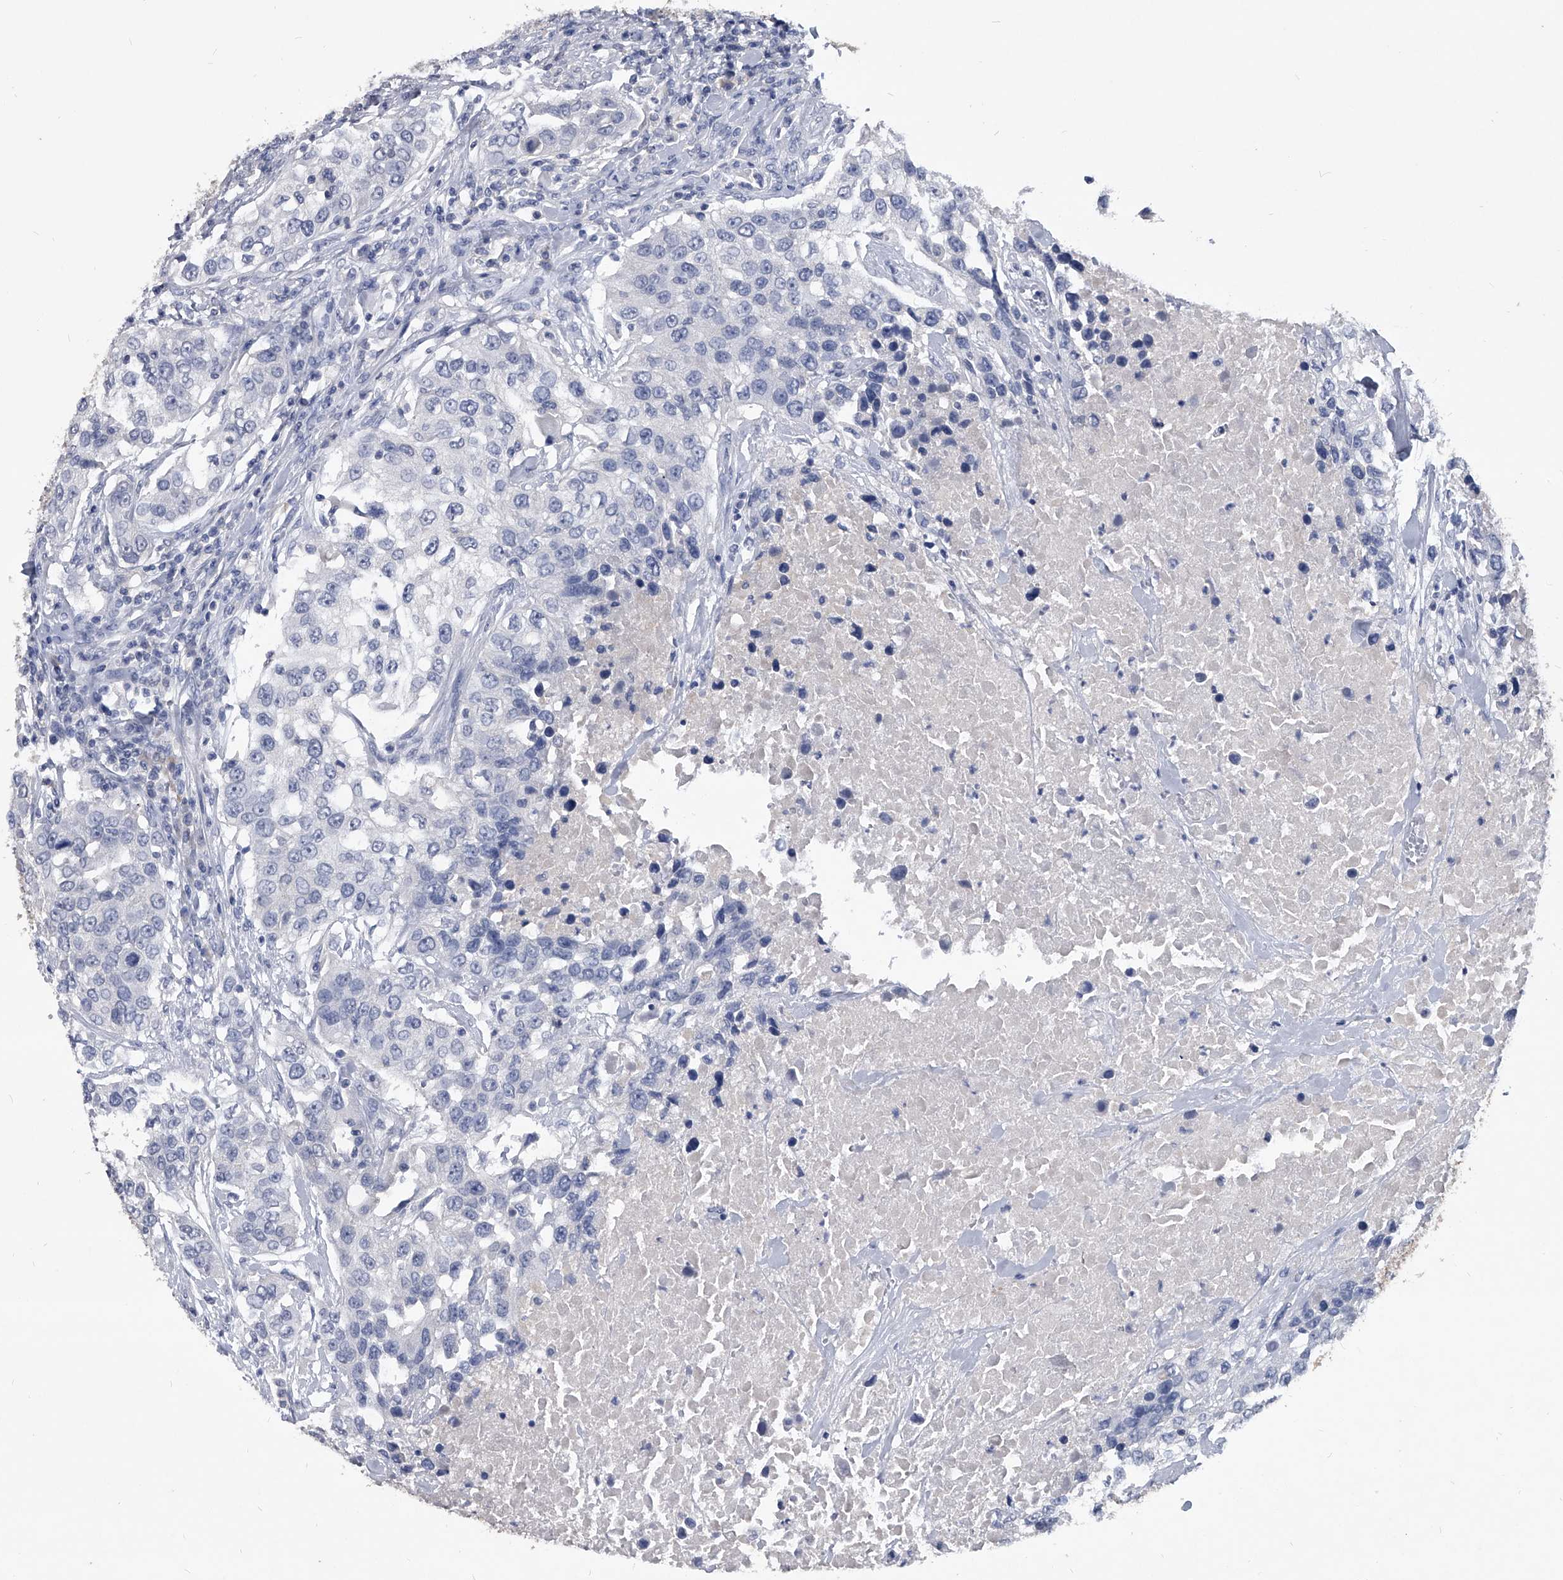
{"staining": {"intensity": "negative", "quantity": "none", "location": "none"}, "tissue": "urothelial cancer", "cell_type": "Tumor cells", "image_type": "cancer", "snomed": [{"axis": "morphology", "description": "Urothelial carcinoma, High grade"}, {"axis": "topography", "description": "Urinary bladder"}], "caption": "Tumor cells are negative for brown protein staining in urothelial carcinoma (high-grade). (Stains: DAB immunohistochemistry (IHC) with hematoxylin counter stain, Microscopy: brightfield microscopy at high magnification).", "gene": "BCAS1", "patient": {"sex": "female", "age": 80}}